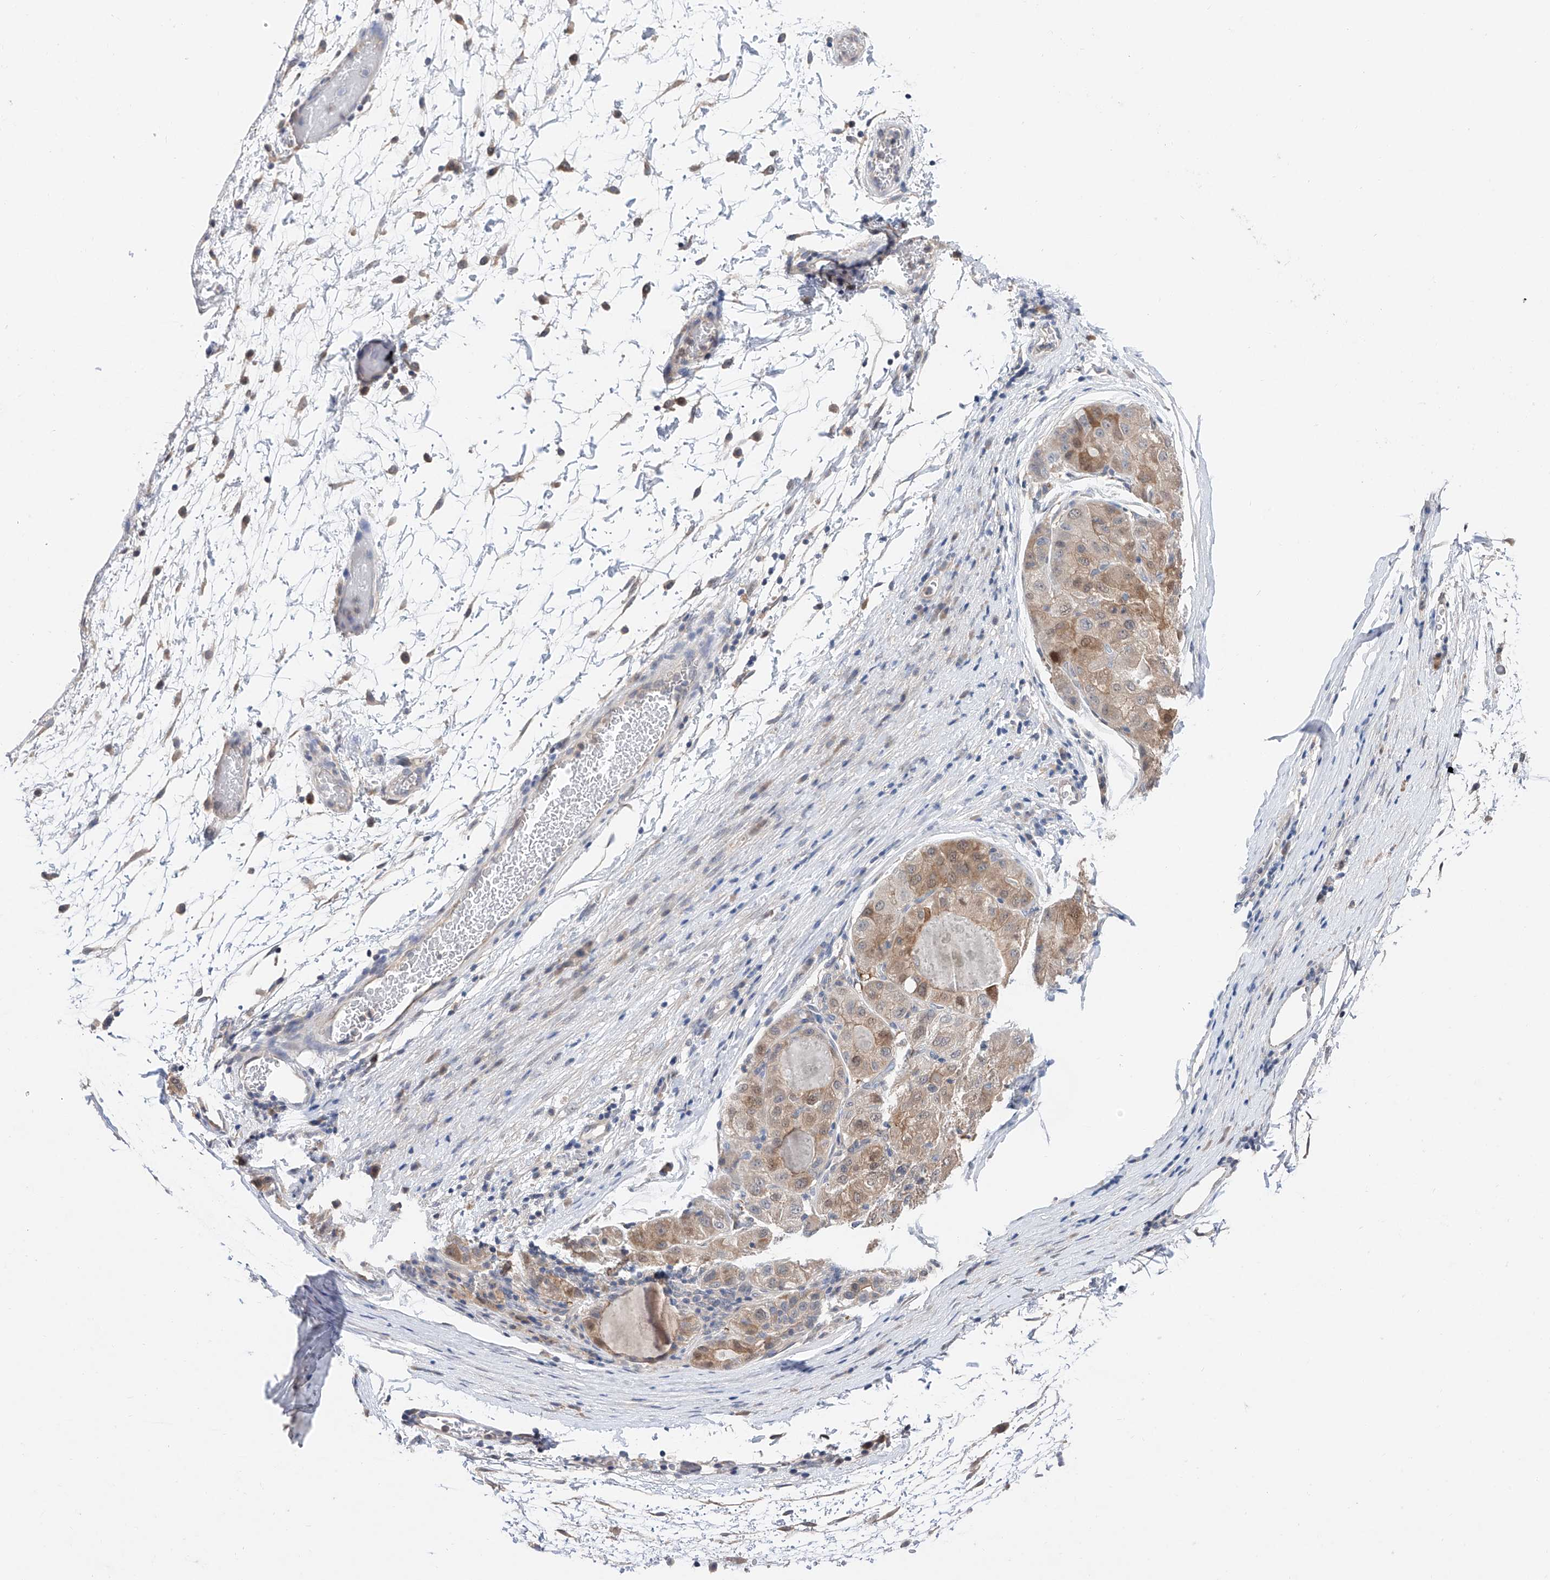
{"staining": {"intensity": "moderate", "quantity": "25%-75%", "location": "cytoplasmic/membranous"}, "tissue": "liver cancer", "cell_type": "Tumor cells", "image_type": "cancer", "snomed": [{"axis": "morphology", "description": "Carcinoma, Hepatocellular, NOS"}, {"axis": "topography", "description": "Liver"}], "caption": "A high-resolution micrograph shows IHC staining of liver cancer, which shows moderate cytoplasmic/membranous expression in about 25%-75% of tumor cells. (DAB IHC, brown staining for protein, blue staining for nuclei).", "gene": "FUCA2", "patient": {"sex": "male", "age": 80}}